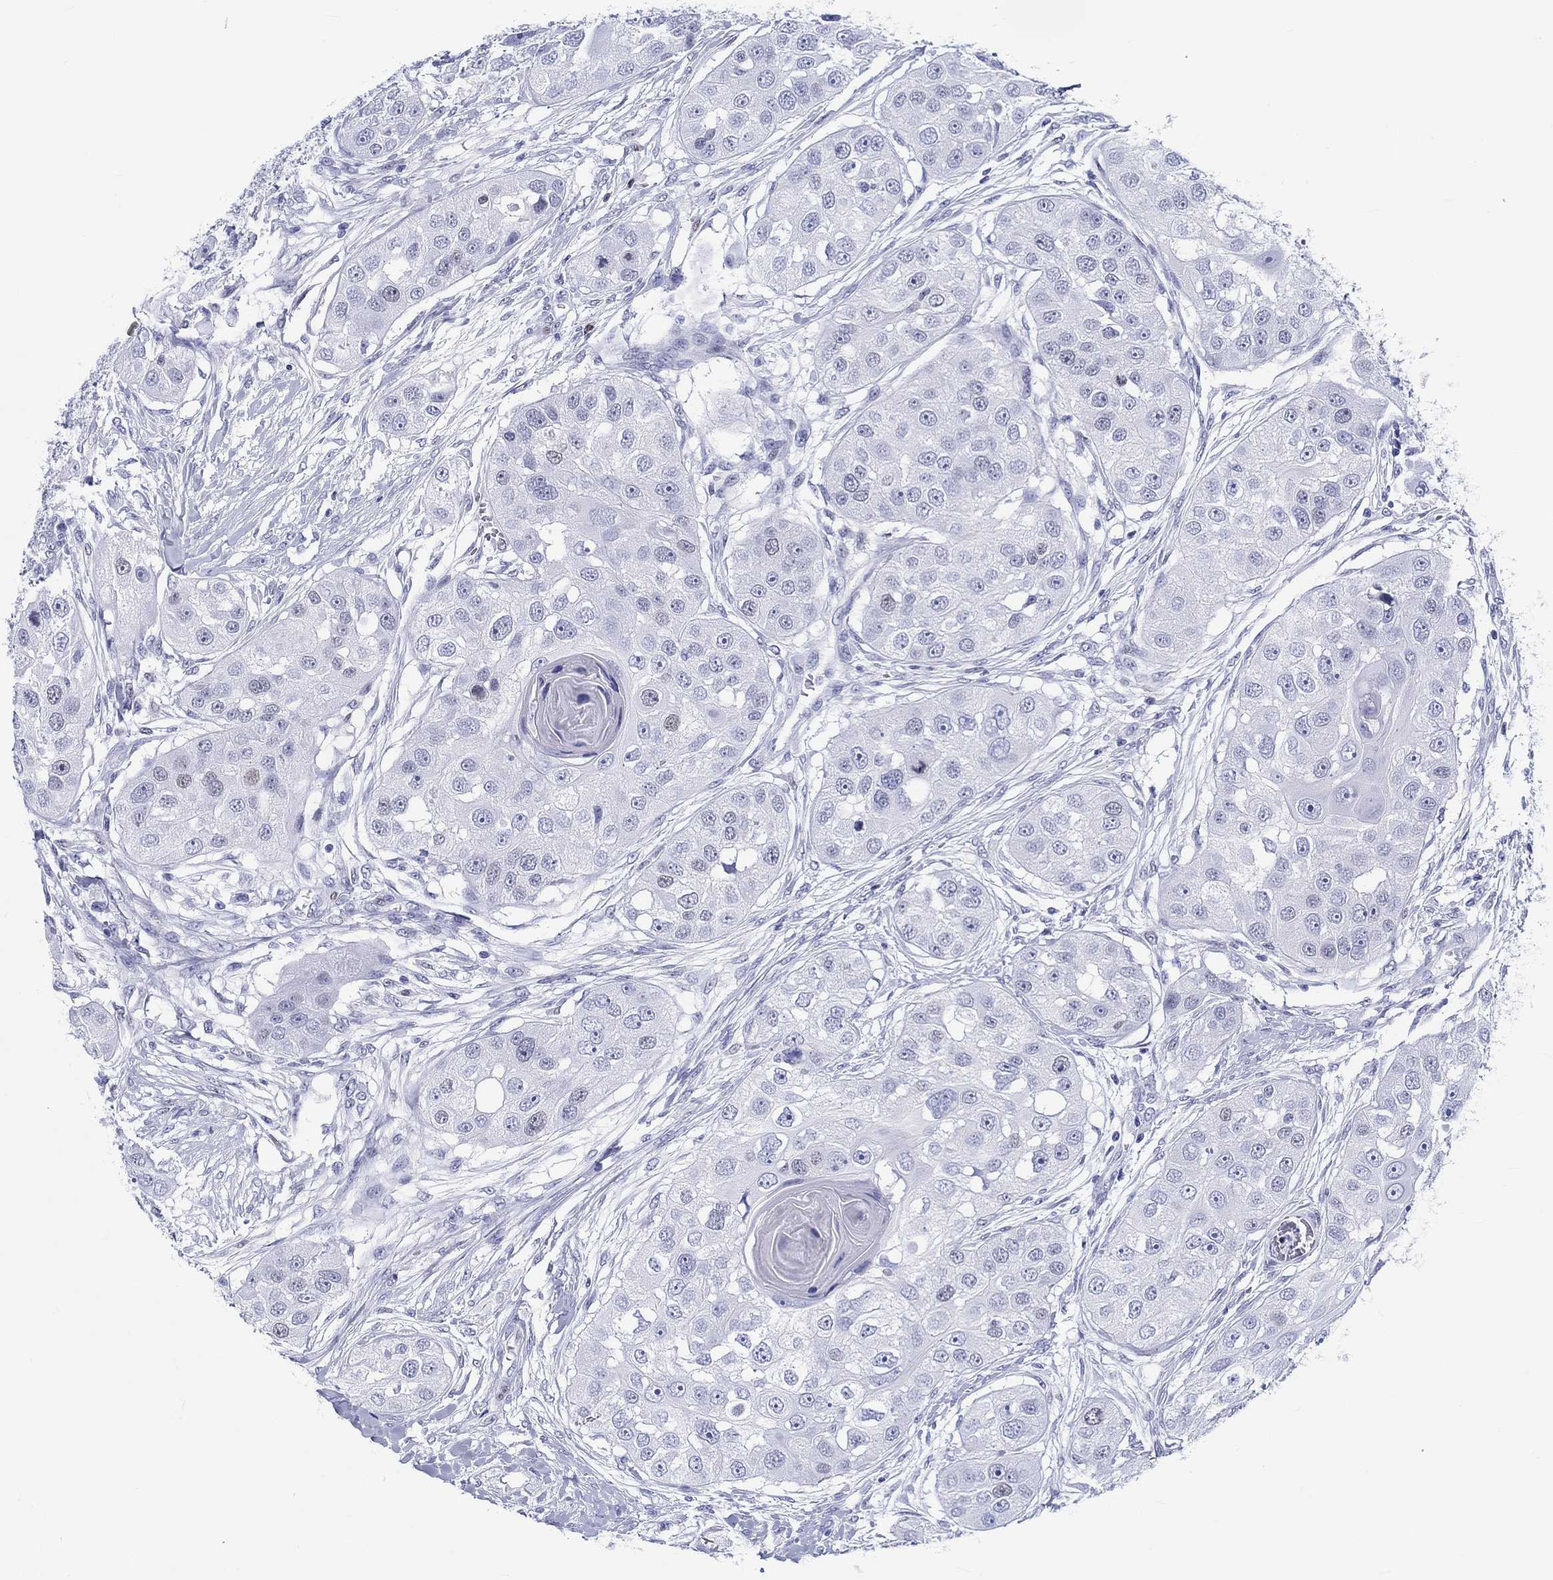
{"staining": {"intensity": "weak", "quantity": "<25%", "location": "nuclear"}, "tissue": "head and neck cancer", "cell_type": "Tumor cells", "image_type": "cancer", "snomed": [{"axis": "morphology", "description": "Normal tissue, NOS"}, {"axis": "morphology", "description": "Squamous cell carcinoma, NOS"}, {"axis": "topography", "description": "Skeletal muscle"}, {"axis": "topography", "description": "Head-Neck"}], "caption": "Immunohistochemistry (IHC) histopathology image of neoplastic tissue: head and neck squamous cell carcinoma stained with DAB shows no significant protein expression in tumor cells.", "gene": "H1-1", "patient": {"sex": "male", "age": 51}}